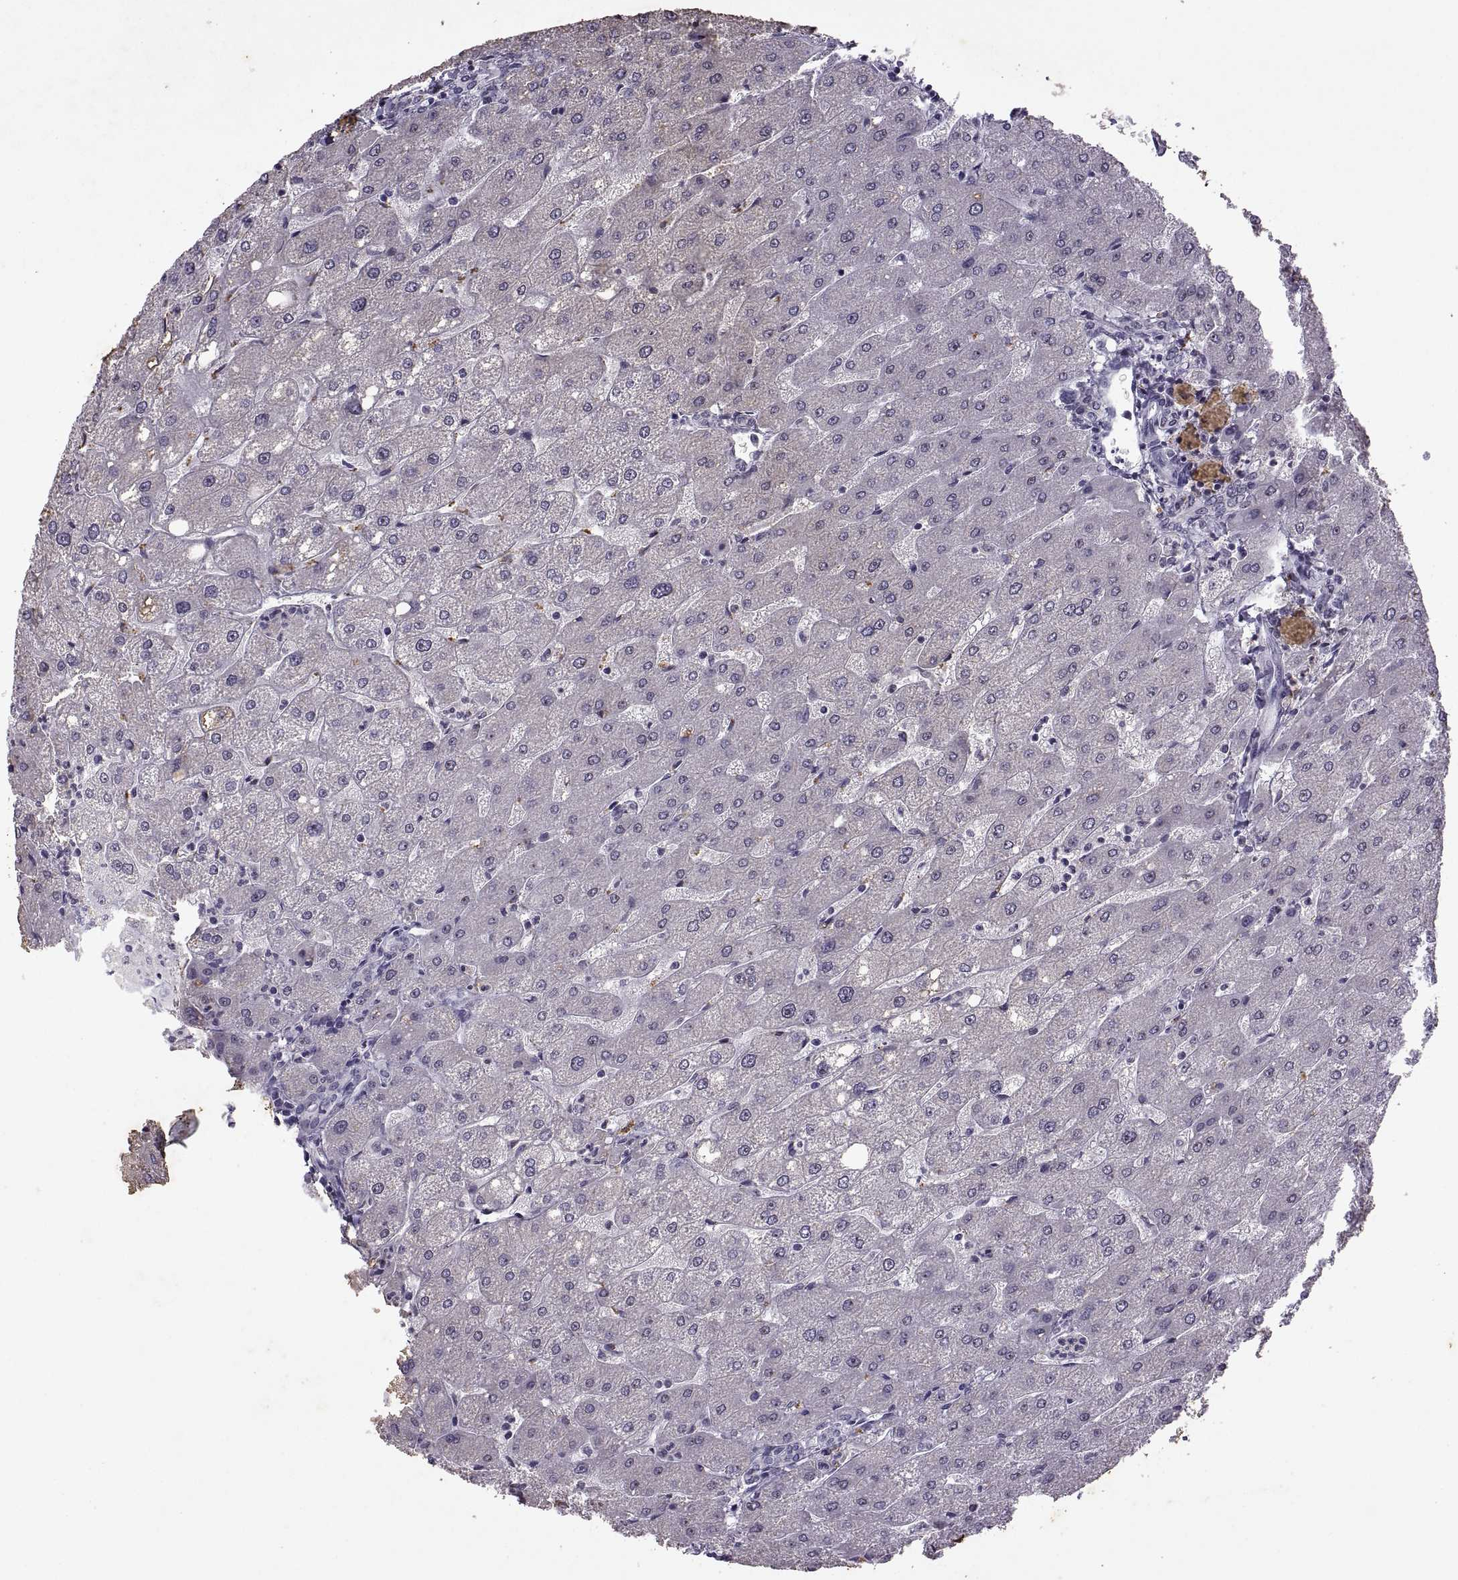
{"staining": {"intensity": "negative", "quantity": "none", "location": "none"}, "tissue": "liver", "cell_type": "Cholangiocytes", "image_type": "normal", "snomed": [{"axis": "morphology", "description": "Normal tissue, NOS"}, {"axis": "topography", "description": "Liver"}], "caption": "This is an immunohistochemistry micrograph of normal human liver. There is no staining in cholangiocytes.", "gene": "SINHCAF", "patient": {"sex": "male", "age": 67}}